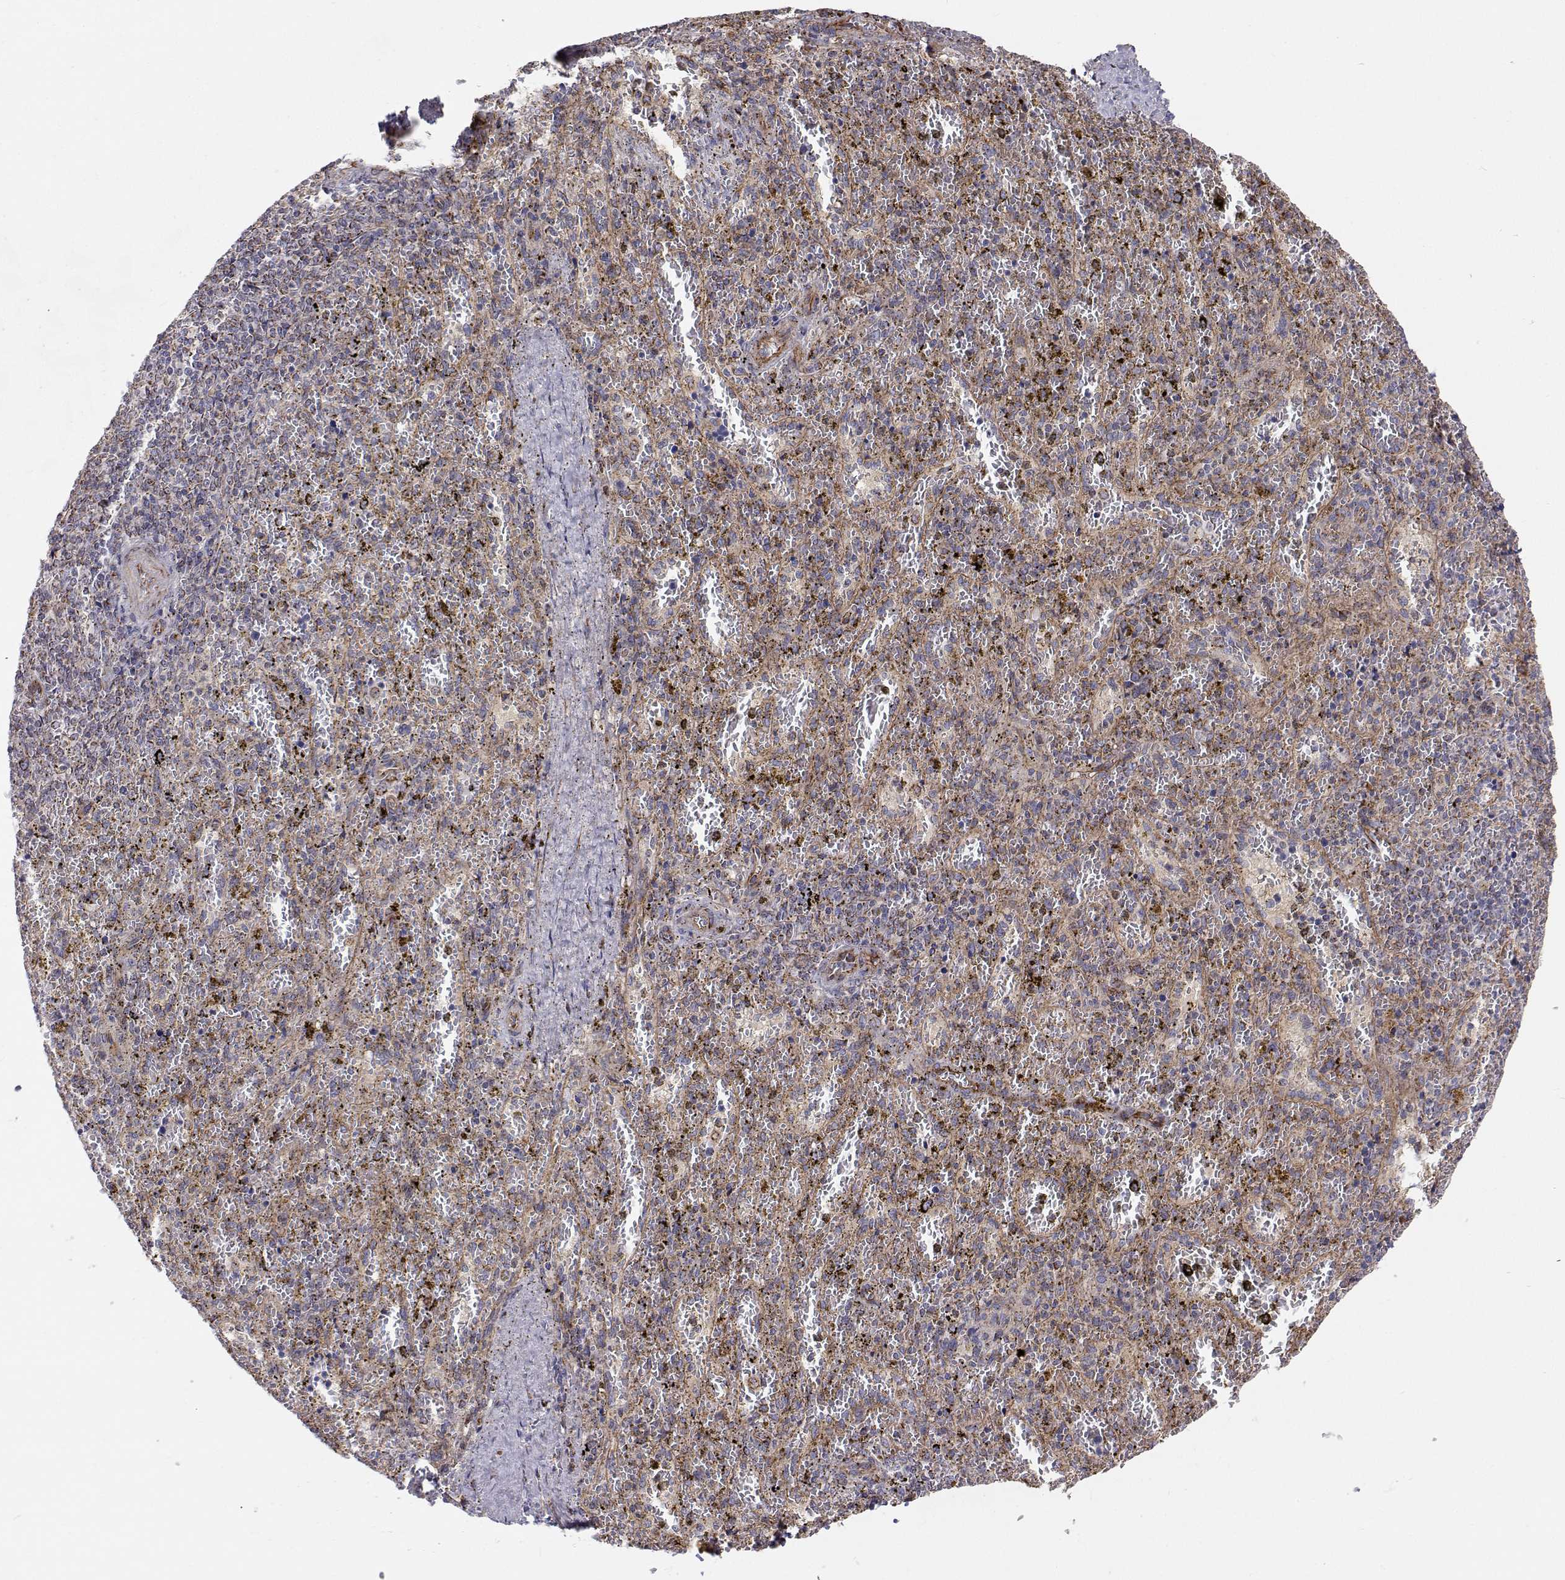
{"staining": {"intensity": "negative", "quantity": "none", "location": "none"}, "tissue": "spleen", "cell_type": "Cells in red pulp", "image_type": "normal", "snomed": [{"axis": "morphology", "description": "Normal tissue, NOS"}, {"axis": "topography", "description": "Spleen"}], "caption": "Protein analysis of benign spleen demonstrates no significant positivity in cells in red pulp.", "gene": "SPICE1", "patient": {"sex": "female", "age": 50}}